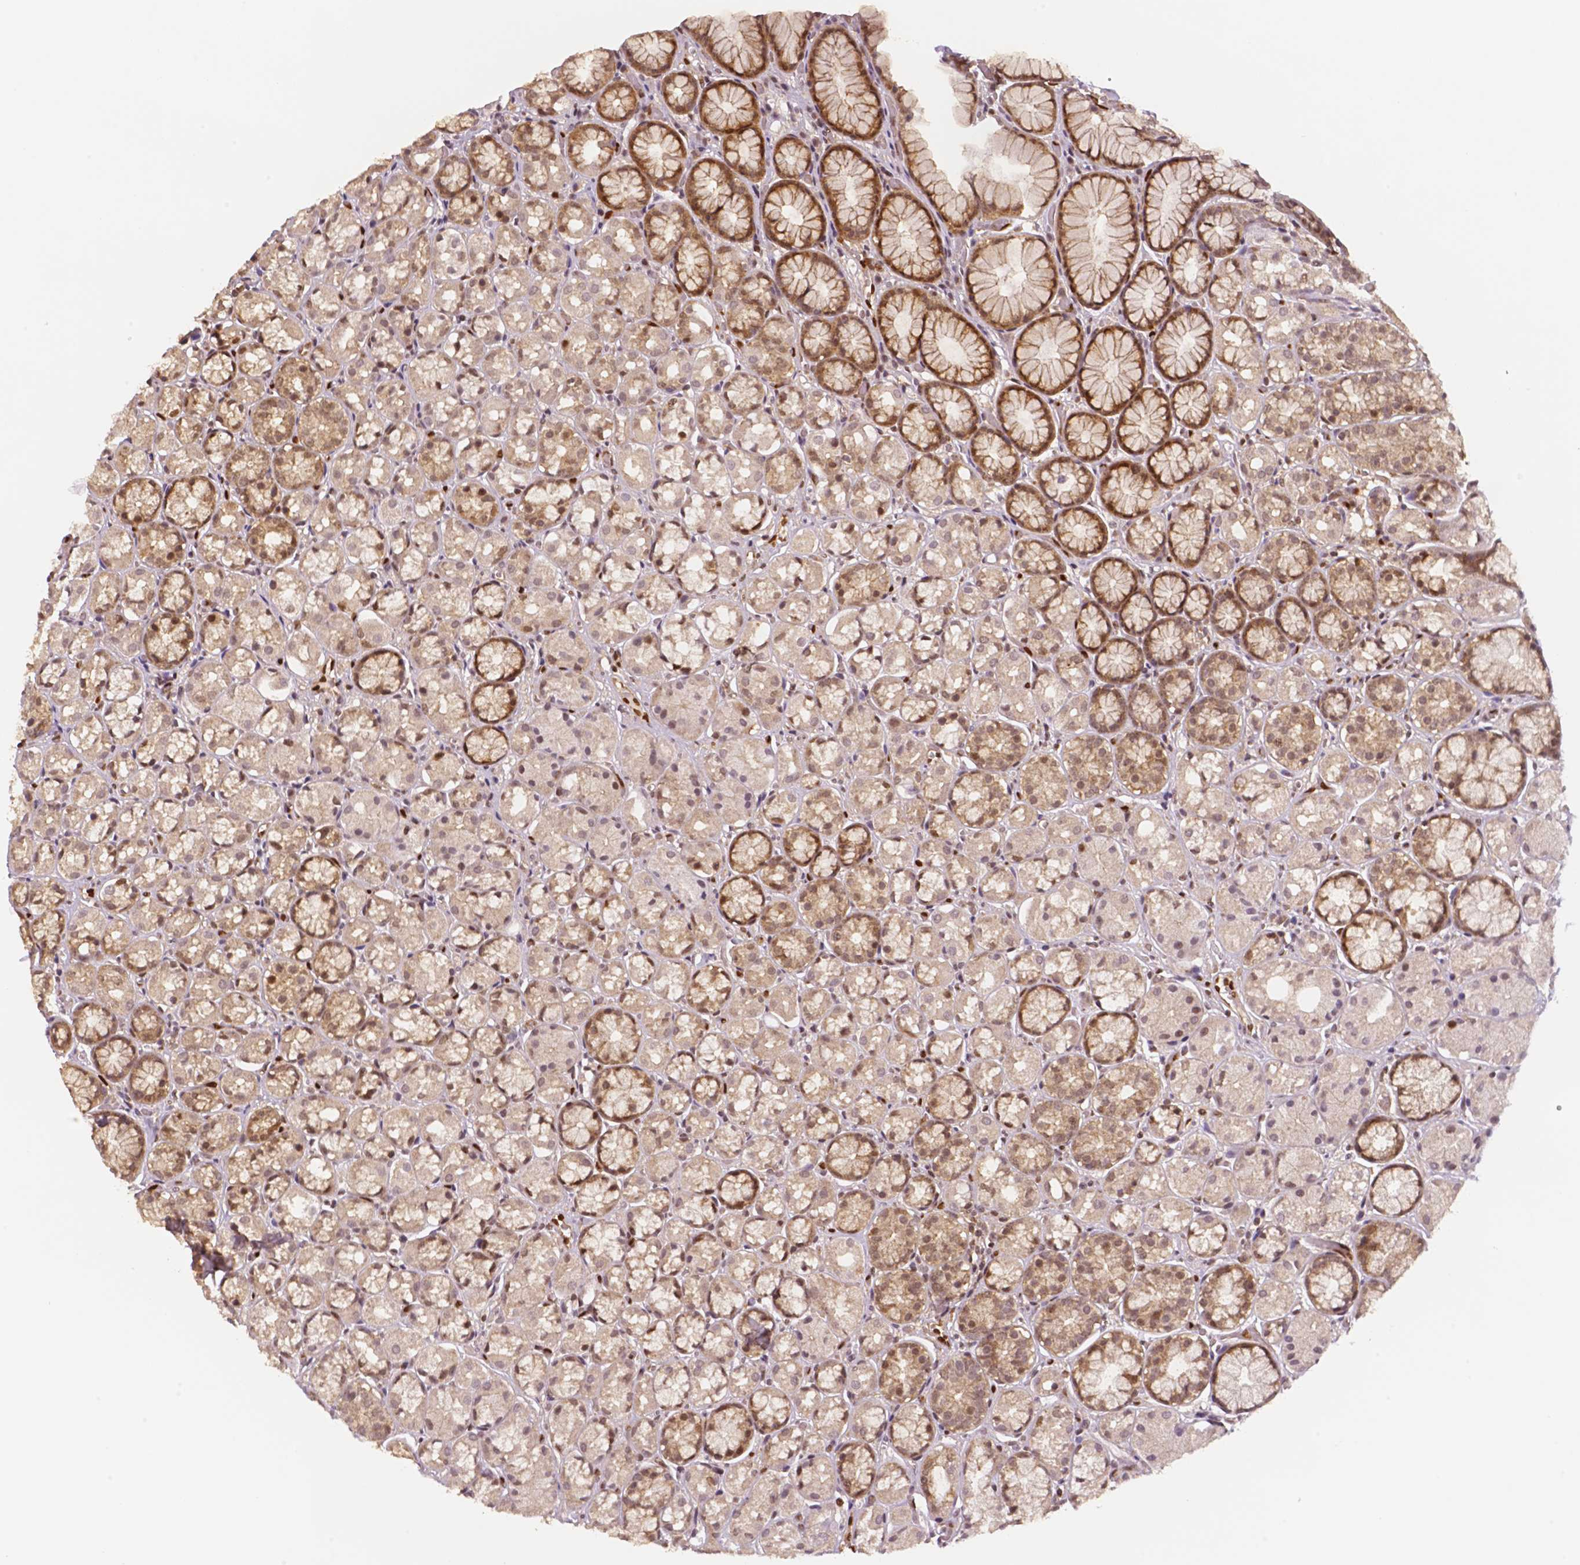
{"staining": {"intensity": "moderate", "quantity": ">75%", "location": "cytoplasmic/membranous,nuclear"}, "tissue": "stomach", "cell_type": "Glandular cells", "image_type": "normal", "snomed": [{"axis": "morphology", "description": "Normal tissue, NOS"}, {"axis": "topography", "description": "Stomach"}], "caption": "There is medium levels of moderate cytoplasmic/membranous,nuclear staining in glandular cells of normal stomach, as demonstrated by immunohistochemical staining (brown color).", "gene": "STAT3", "patient": {"sex": "male", "age": 70}}